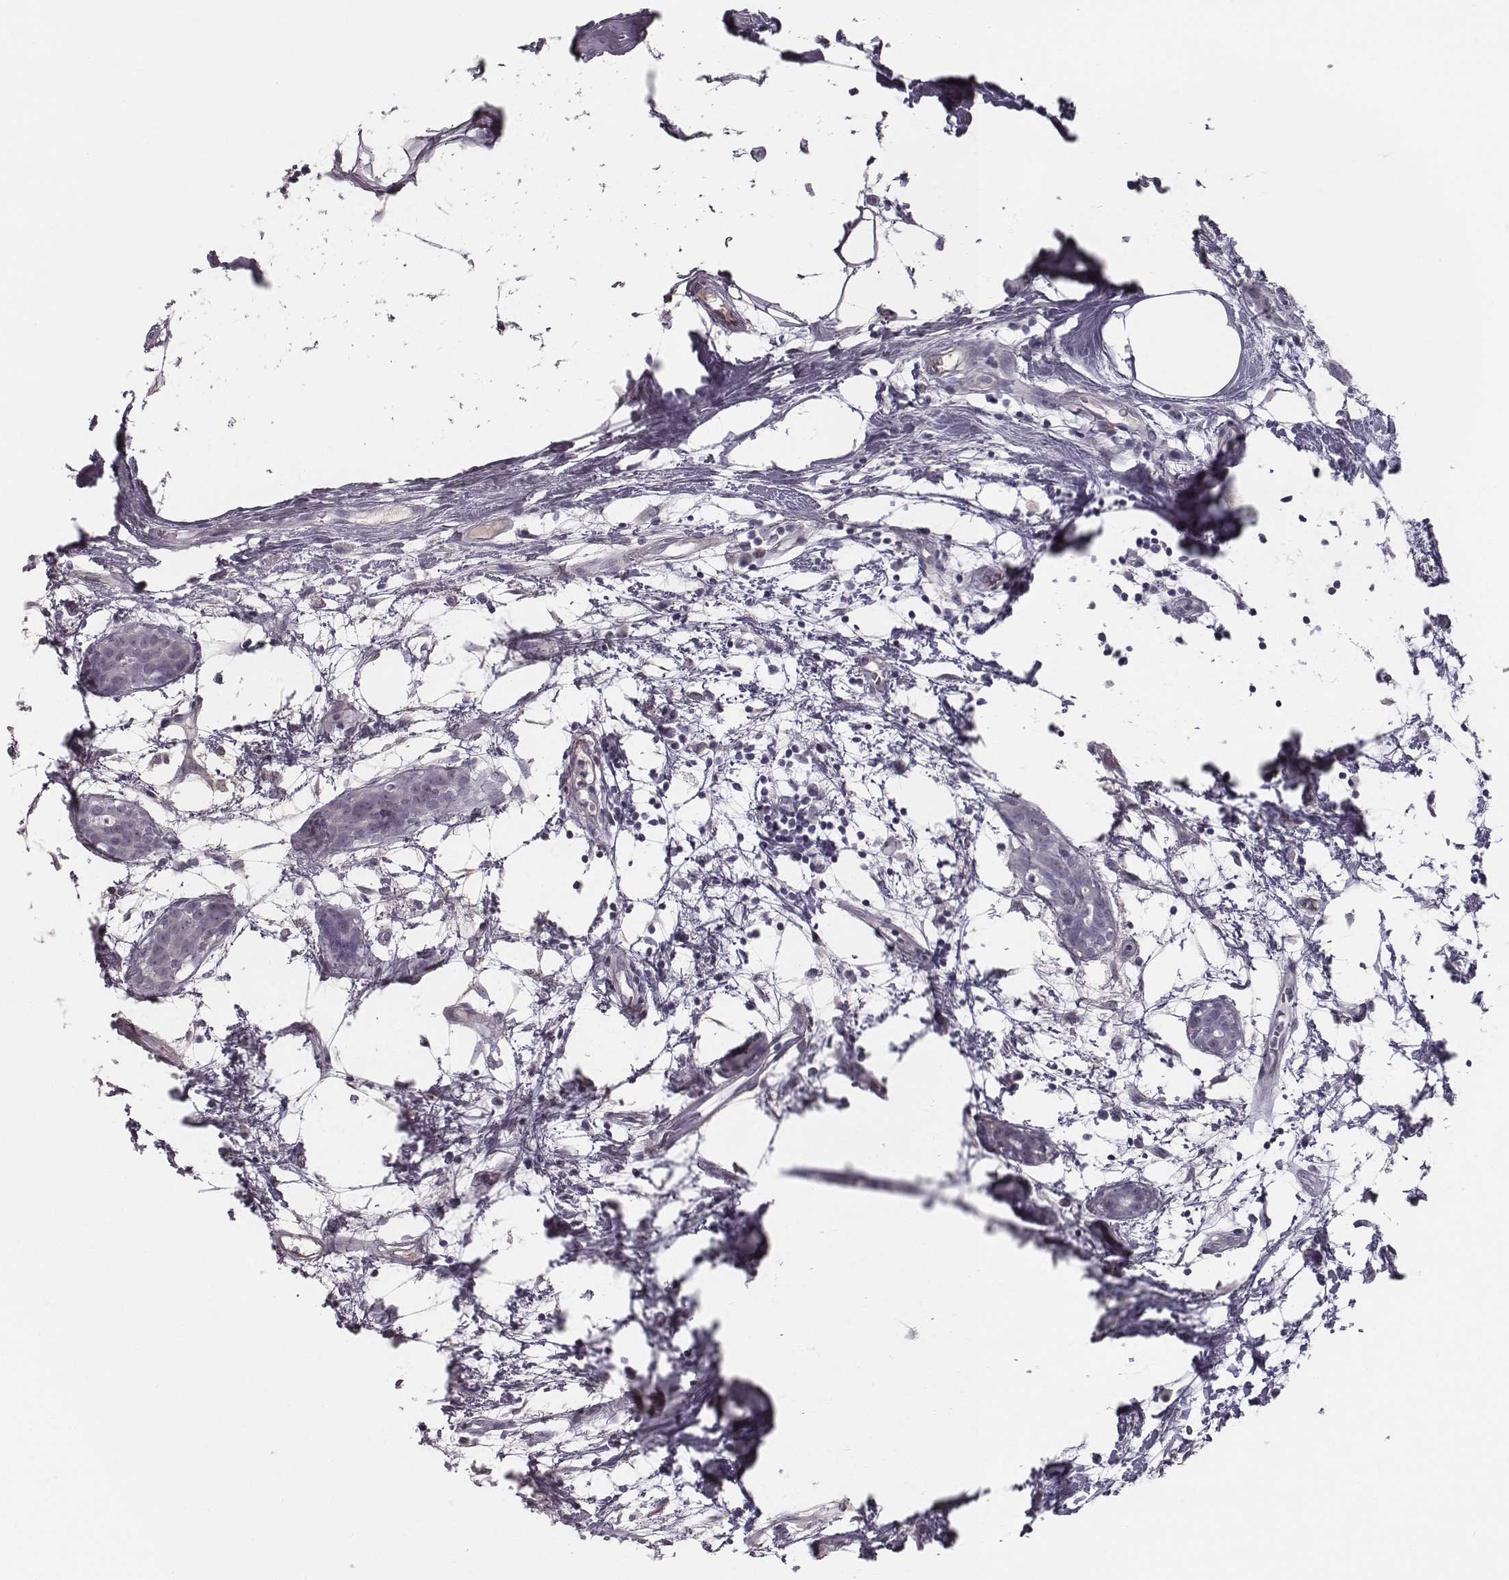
{"staining": {"intensity": "negative", "quantity": "none", "location": "none"}, "tissue": "breast cancer", "cell_type": "Tumor cells", "image_type": "cancer", "snomed": [{"axis": "morphology", "description": "Normal tissue, NOS"}, {"axis": "morphology", "description": "Duct carcinoma"}, {"axis": "topography", "description": "Breast"}], "caption": "Immunohistochemistry (IHC) image of neoplastic tissue: intraductal carcinoma (breast) stained with DAB (3,3'-diaminobenzidine) shows no significant protein positivity in tumor cells.", "gene": "SEPTIN14", "patient": {"sex": "female", "age": 40}}